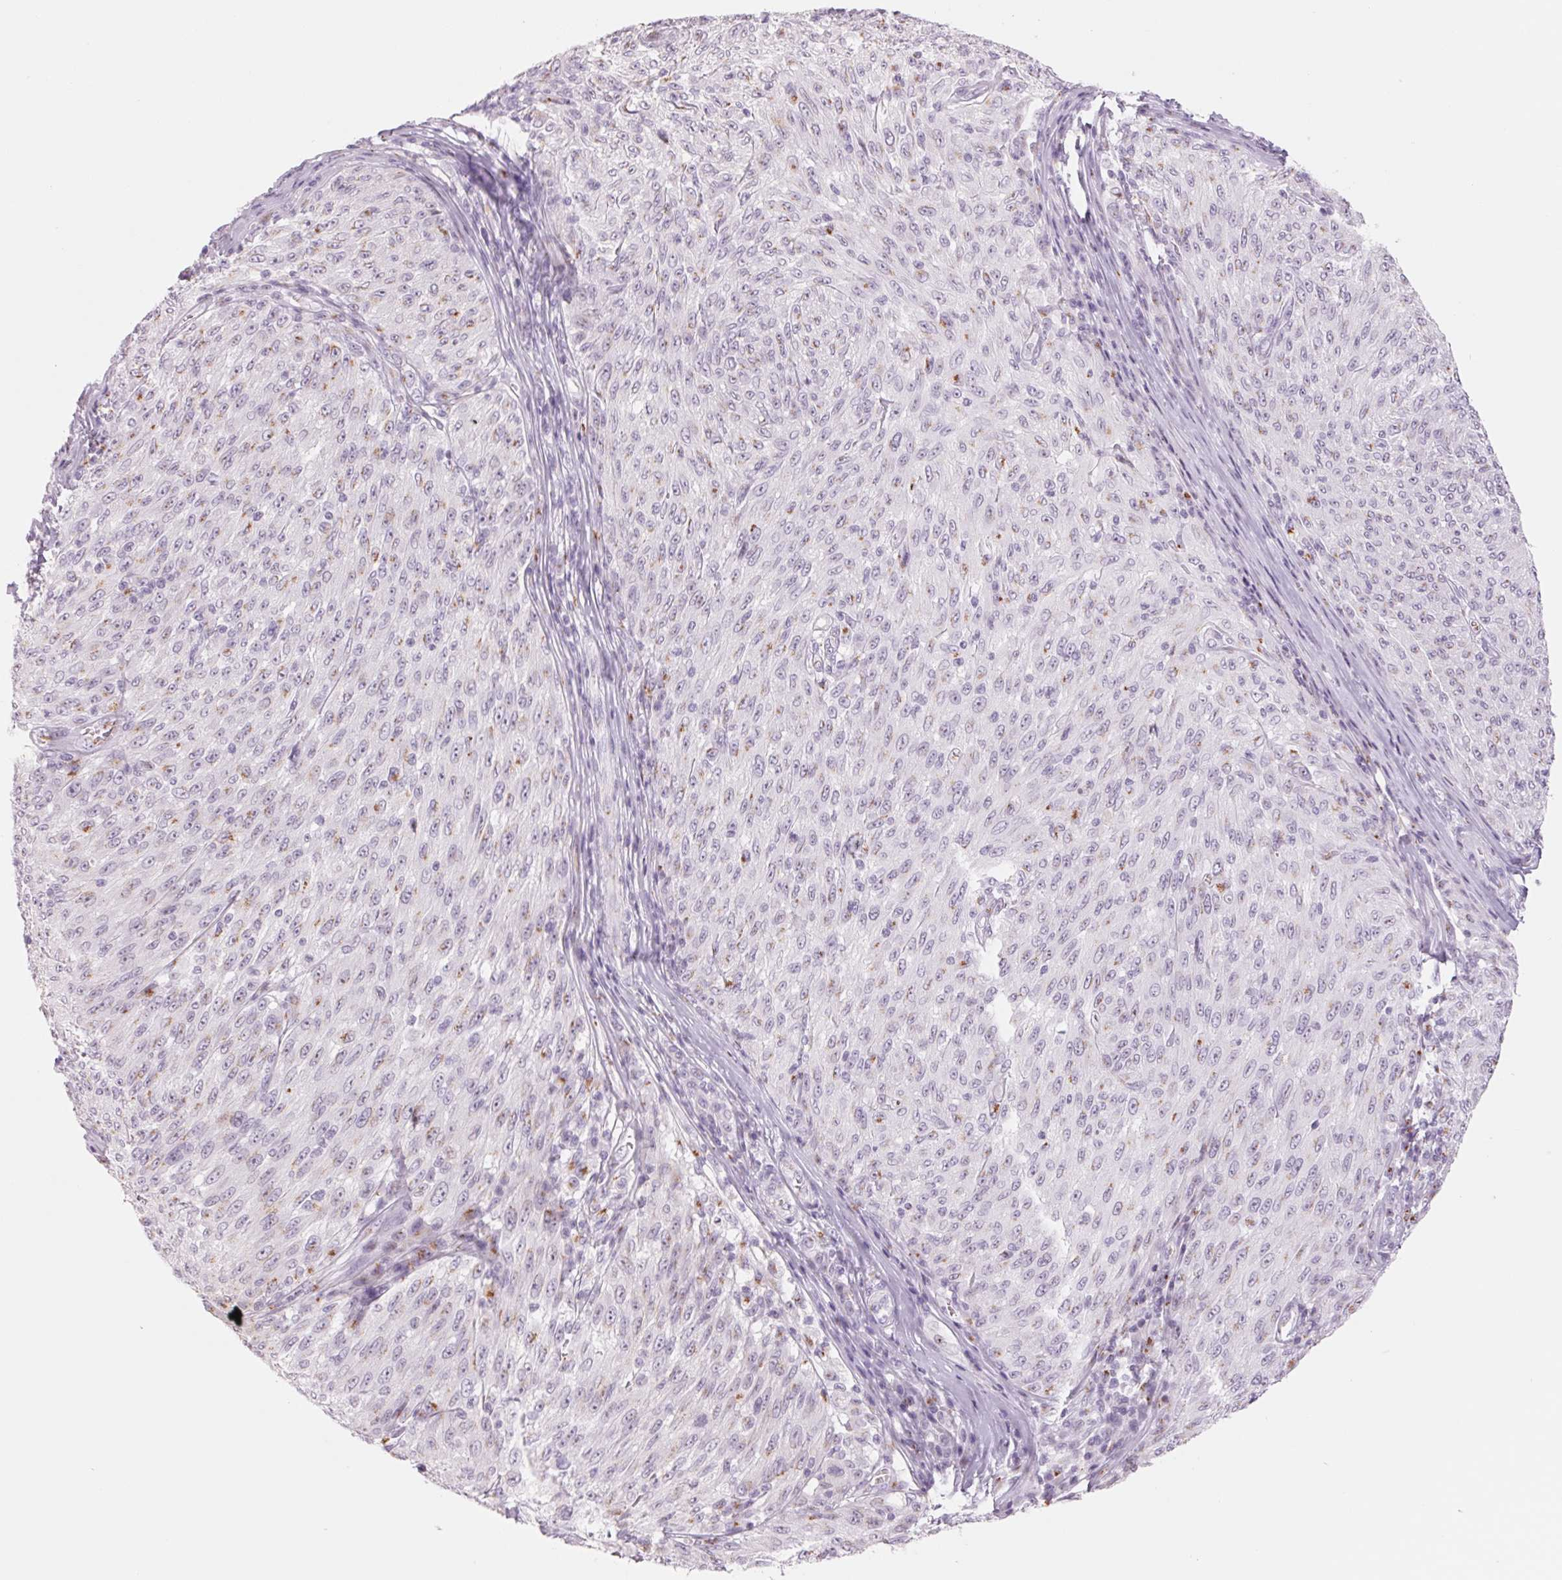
{"staining": {"intensity": "moderate", "quantity": "<25%", "location": "cytoplasmic/membranous"}, "tissue": "melanoma", "cell_type": "Tumor cells", "image_type": "cancer", "snomed": [{"axis": "morphology", "description": "Malignant melanoma, NOS"}, {"axis": "topography", "description": "Skin"}], "caption": "Immunohistochemical staining of malignant melanoma shows low levels of moderate cytoplasmic/membranous positivity in about <25% of tumor cells.", "gene": "GALNT7", "patient": {"sex": "male", "age": 85}}